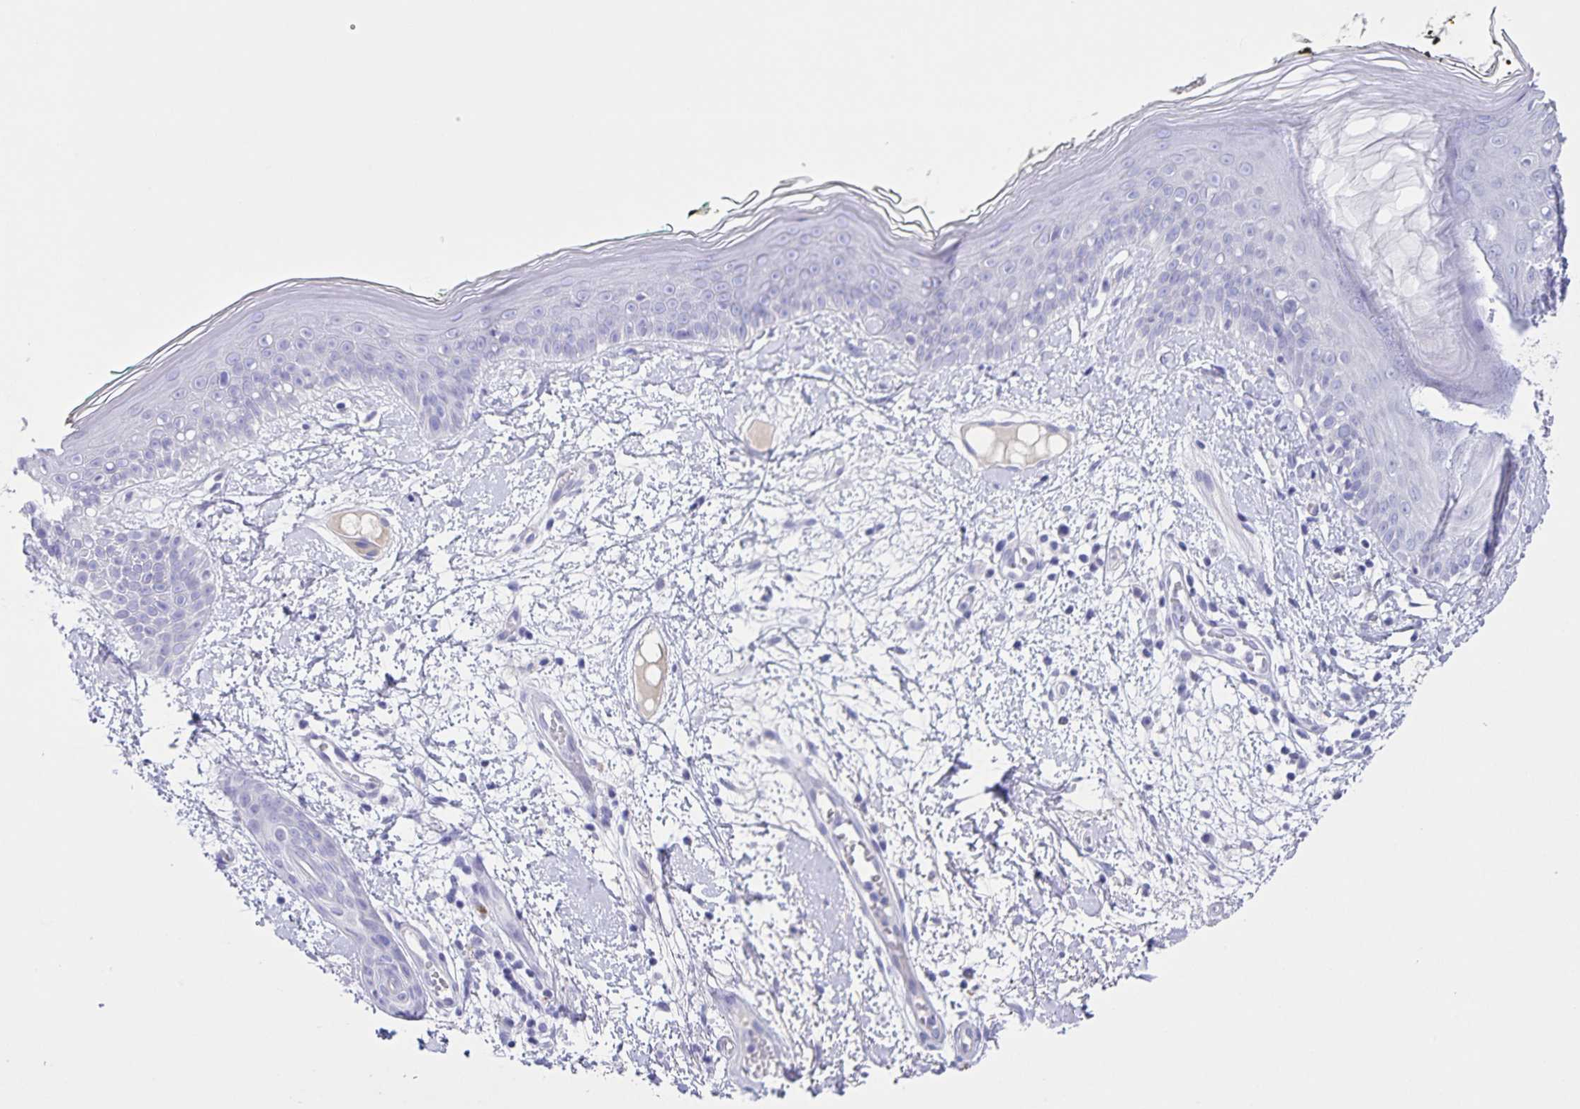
{"staining": {"intensity": "negative", "quantity": "none", "location": "none"}, "tissue": "skin", "cell_type": "Fibroblasts", "image_type": "normal", "snomed": [{"axis": "morphology", "description": "Normal tissue, NOS"}, {"axis": "topography", "description": "Skin"}], "caption": "Histopathology image shows no protein expression in fibroblasts of unremarkable skin. (Brightfield microscopy of DAB immunohistochemistry at high magnification).", "gene": "UBQLN3", "patient": {"sex": "female", "age": 34}}